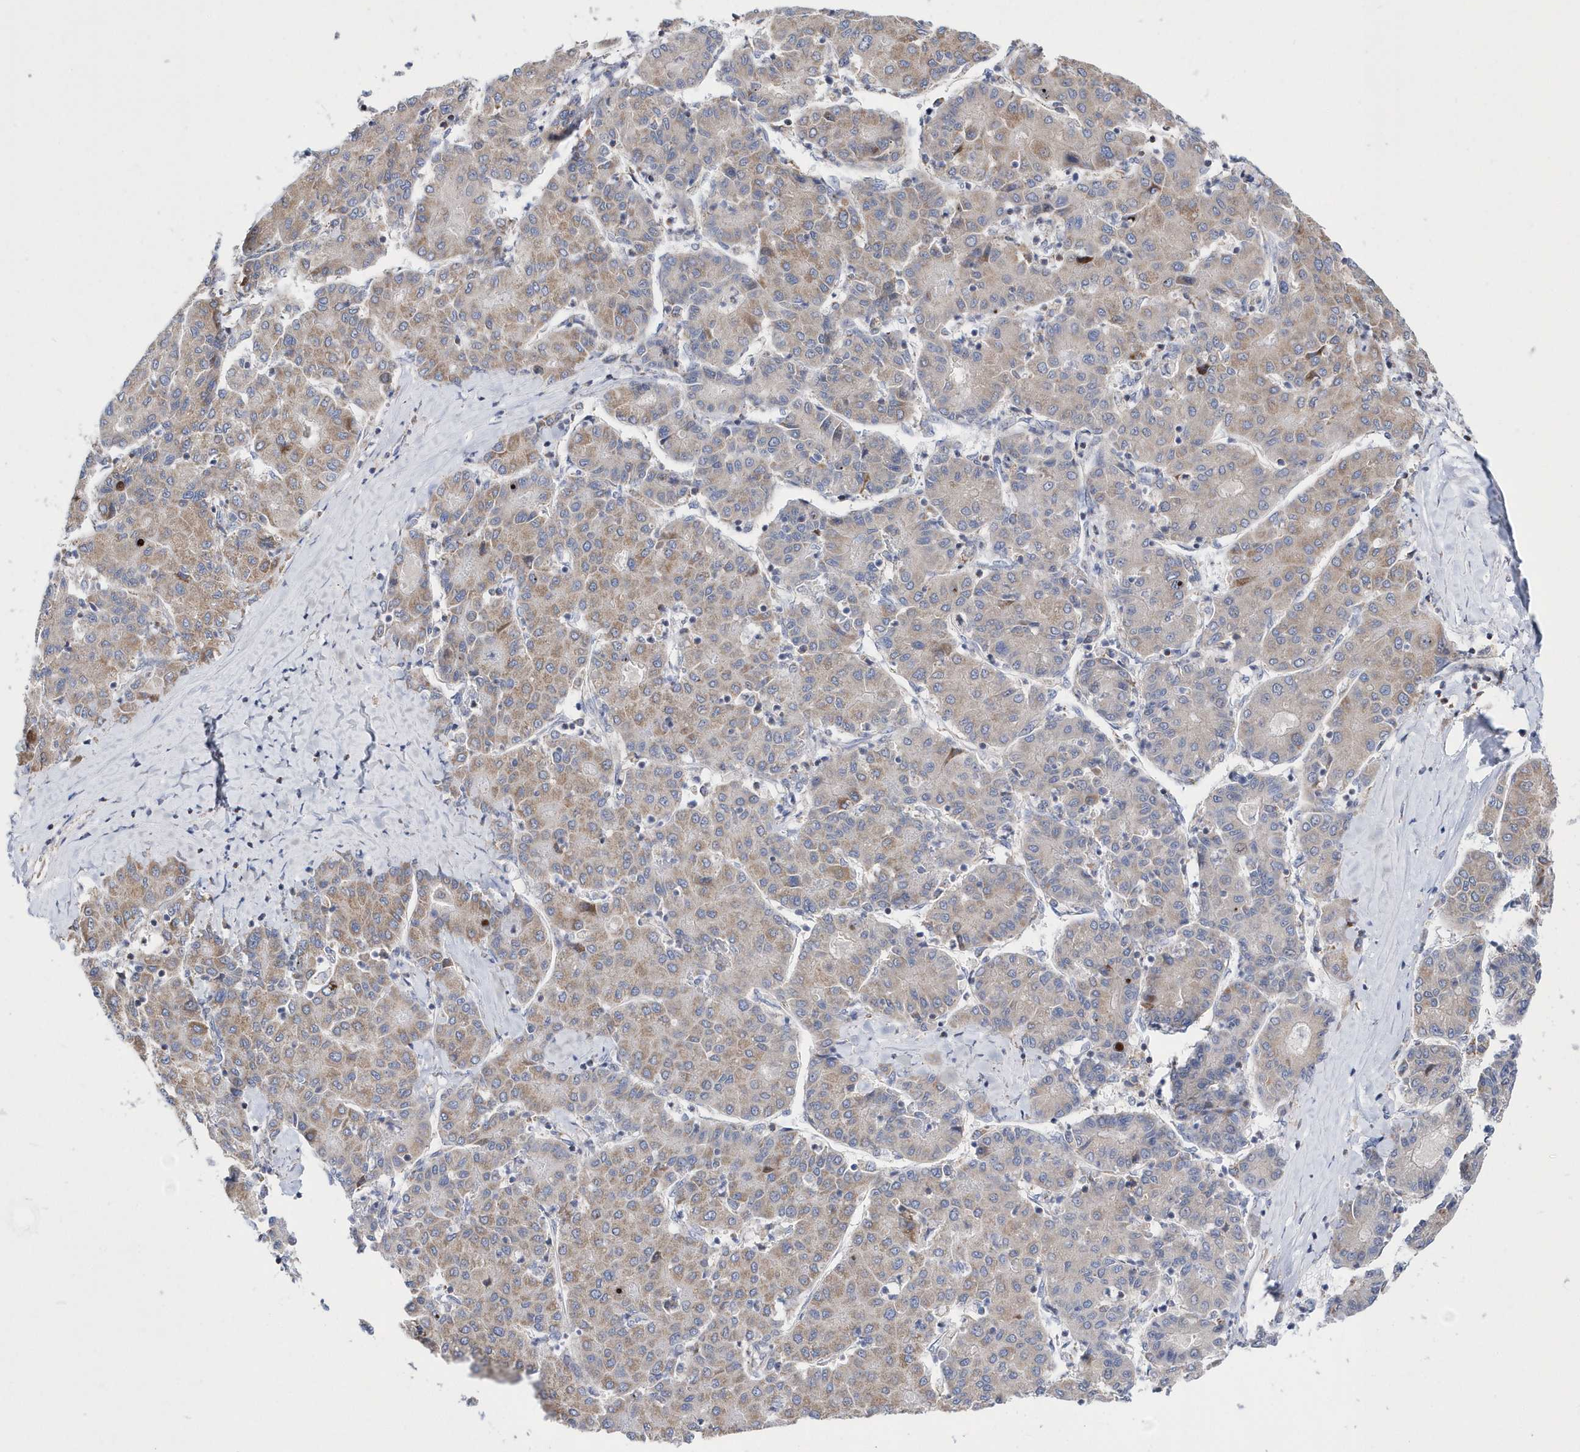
{"staining": {"intensity": "moderate", "quantity": "25%-75%", "location": "cytoplasmic/membranous"}, "tissue": "liver cancer", "cell_type": "Tumor cells", "image_type": "cancer", "snomed": [{"axis": "morphology", "description": "Carcinoma, Hepatocellular, NOS"}, {"axis": "topography", "description": "Liver"}], "caption": "This photomicrograph demonstrates IHC staining of liver cancer, with medium moderate cytoplasmic/membranous positivity in approximately 25%-75% of tumor cells.", "gene": "SPATA5", "patient": {"sex": "male", "age": 65}}